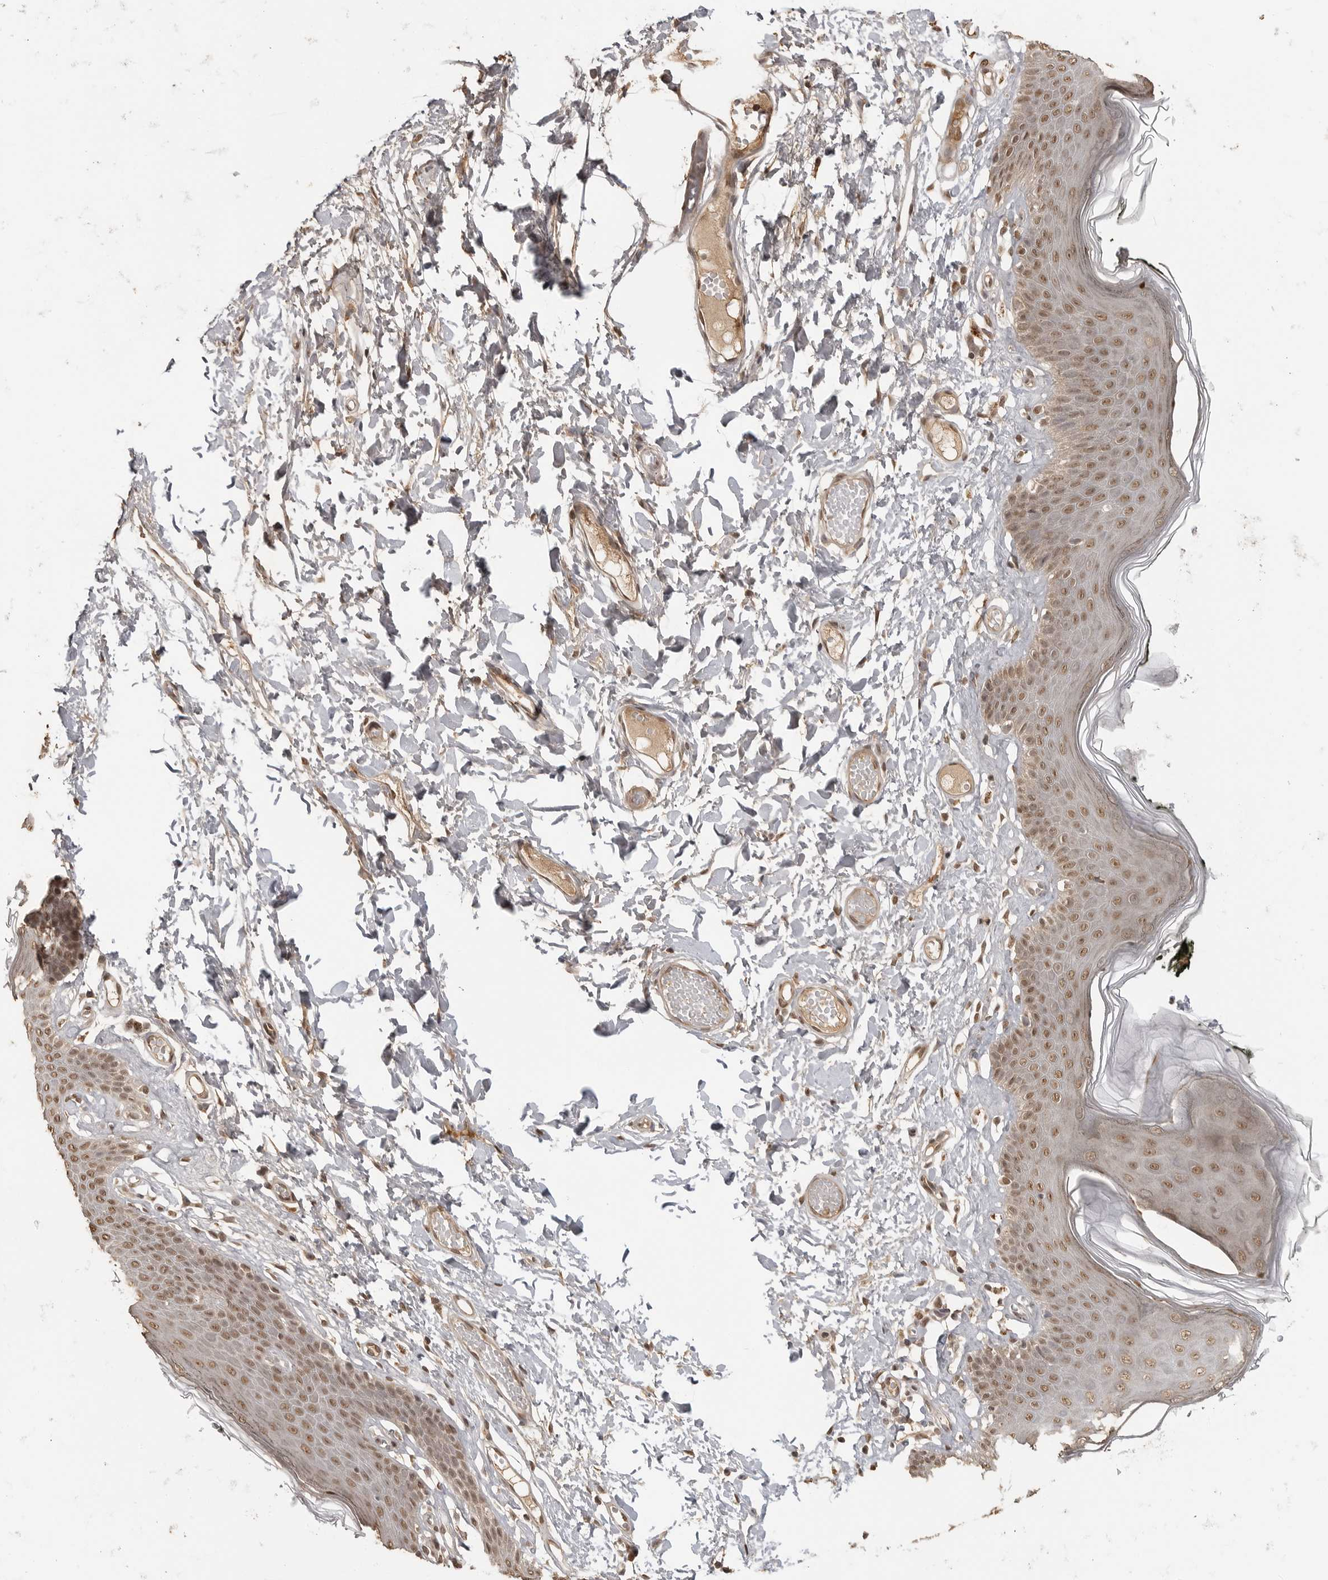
{"staining": {"intensity": "moderate", "quantity": ">75%", "location": "nuclear"}, "tissue": "skin", "cell_type": "Epidermal cells", "image_type": "normal", "snomed": [{"axis": "morphology", "description": "Normal tissue, NOS"}, {"axis": "morphology", "description": "Inflammation, NOS"}, {"axis": "topography", "description": "Vulva"}], "caption": "Protein analysis of normal skin reveals moderate nuclear positivity in about >75% of epidermal cells.", "gene": "CLOCK", "patient": {"sex": "female", "age": 84}}